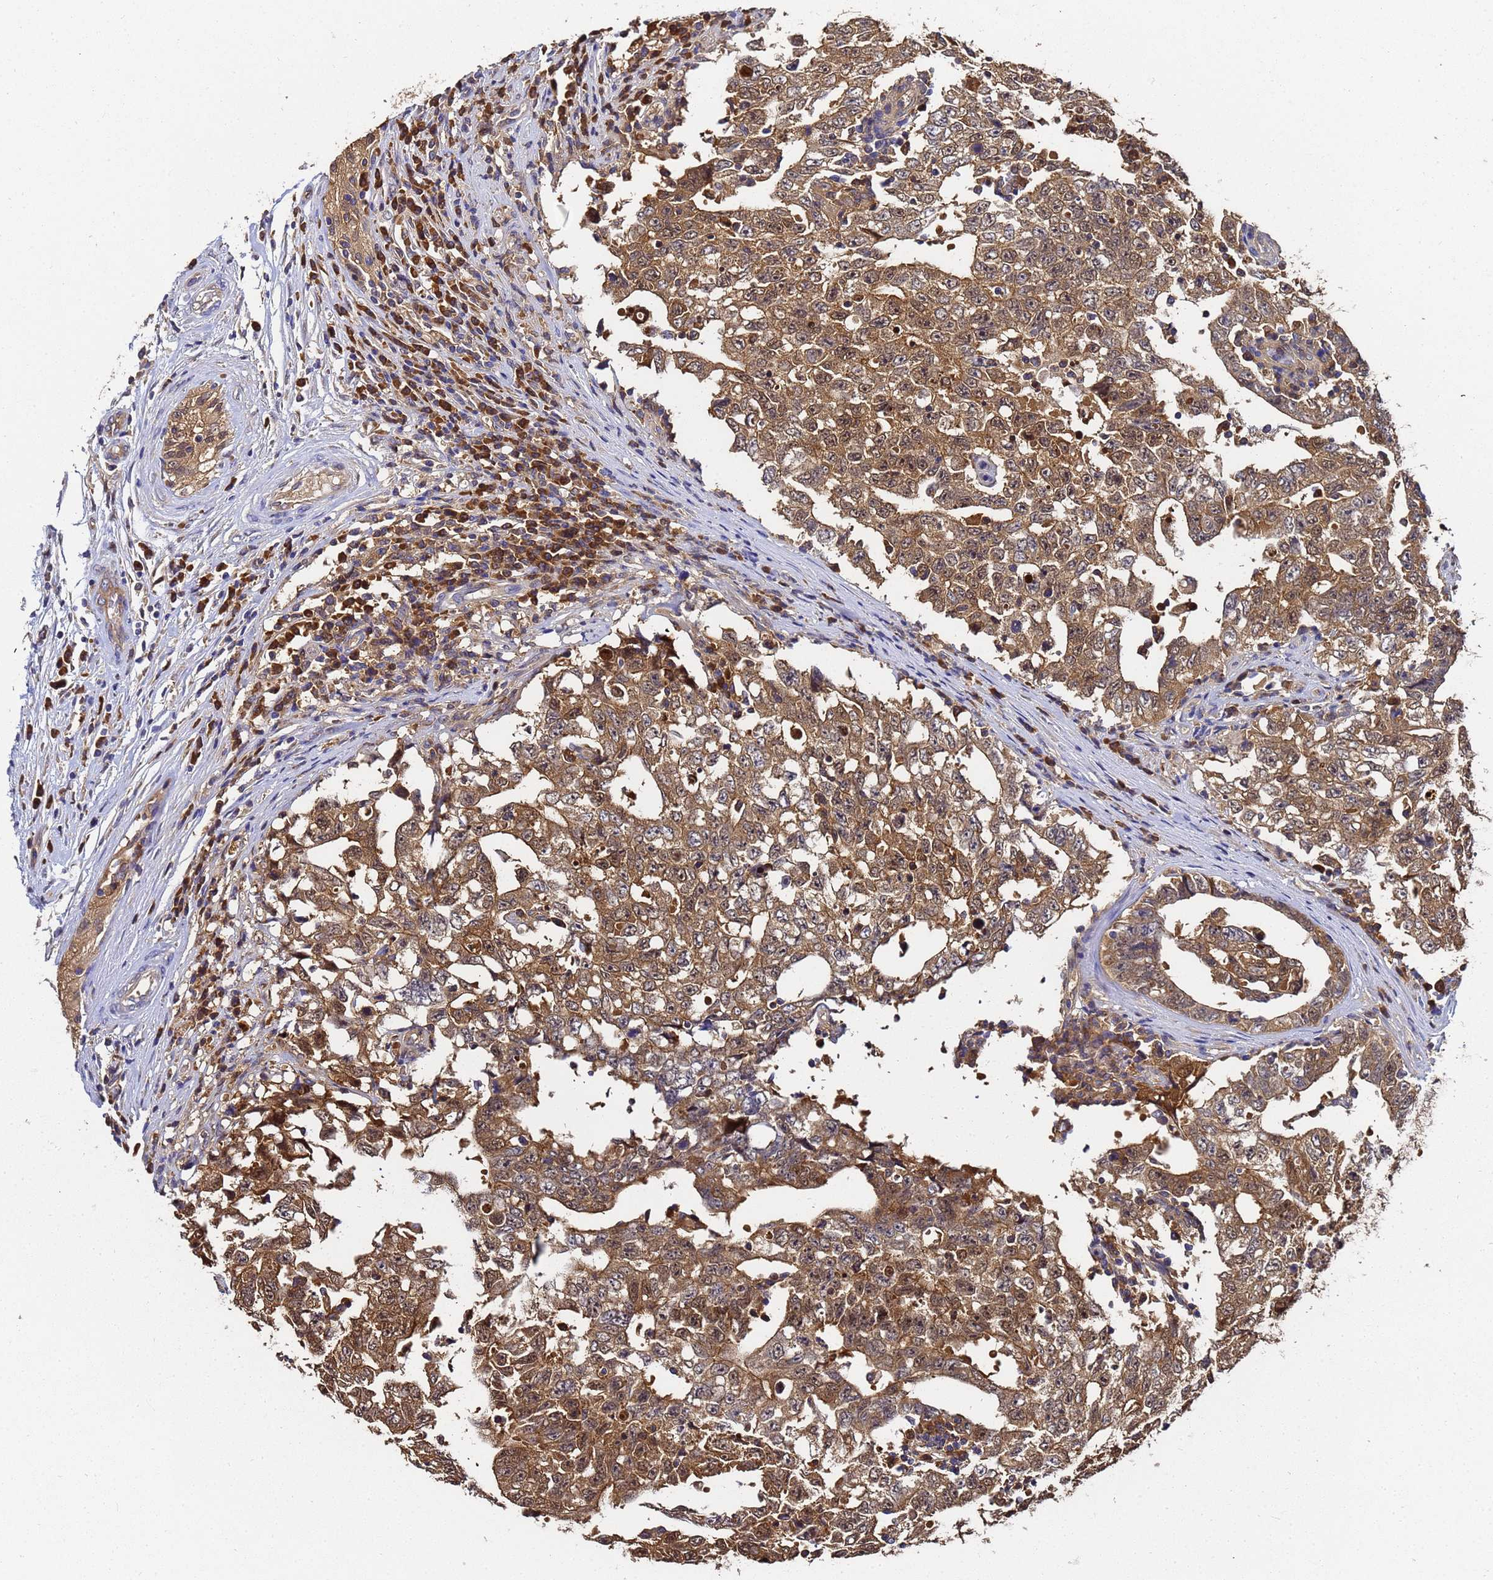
{"staining": {"intensity": "moderate", "quantity": ">75%", "location": "cytoplasmic/membranous"}, "tissue": "testis cancer", "cell_type": "Tumor cells", "image_type": "cancer", "snomed": [{"axis": "morphology", "description": "Carcinoma, Embryonal, NOS"}, {"axis": "topography", "description": "Testis"}], "caption": "Human embryonal carcinoma (testis) stained with a brown dye reveals moderate cytoplasmic/membranous positive expression in about >75% of tumor cells.", "gene": "NME1-NME2", "patient": {"sex": "male", "age": 26}}